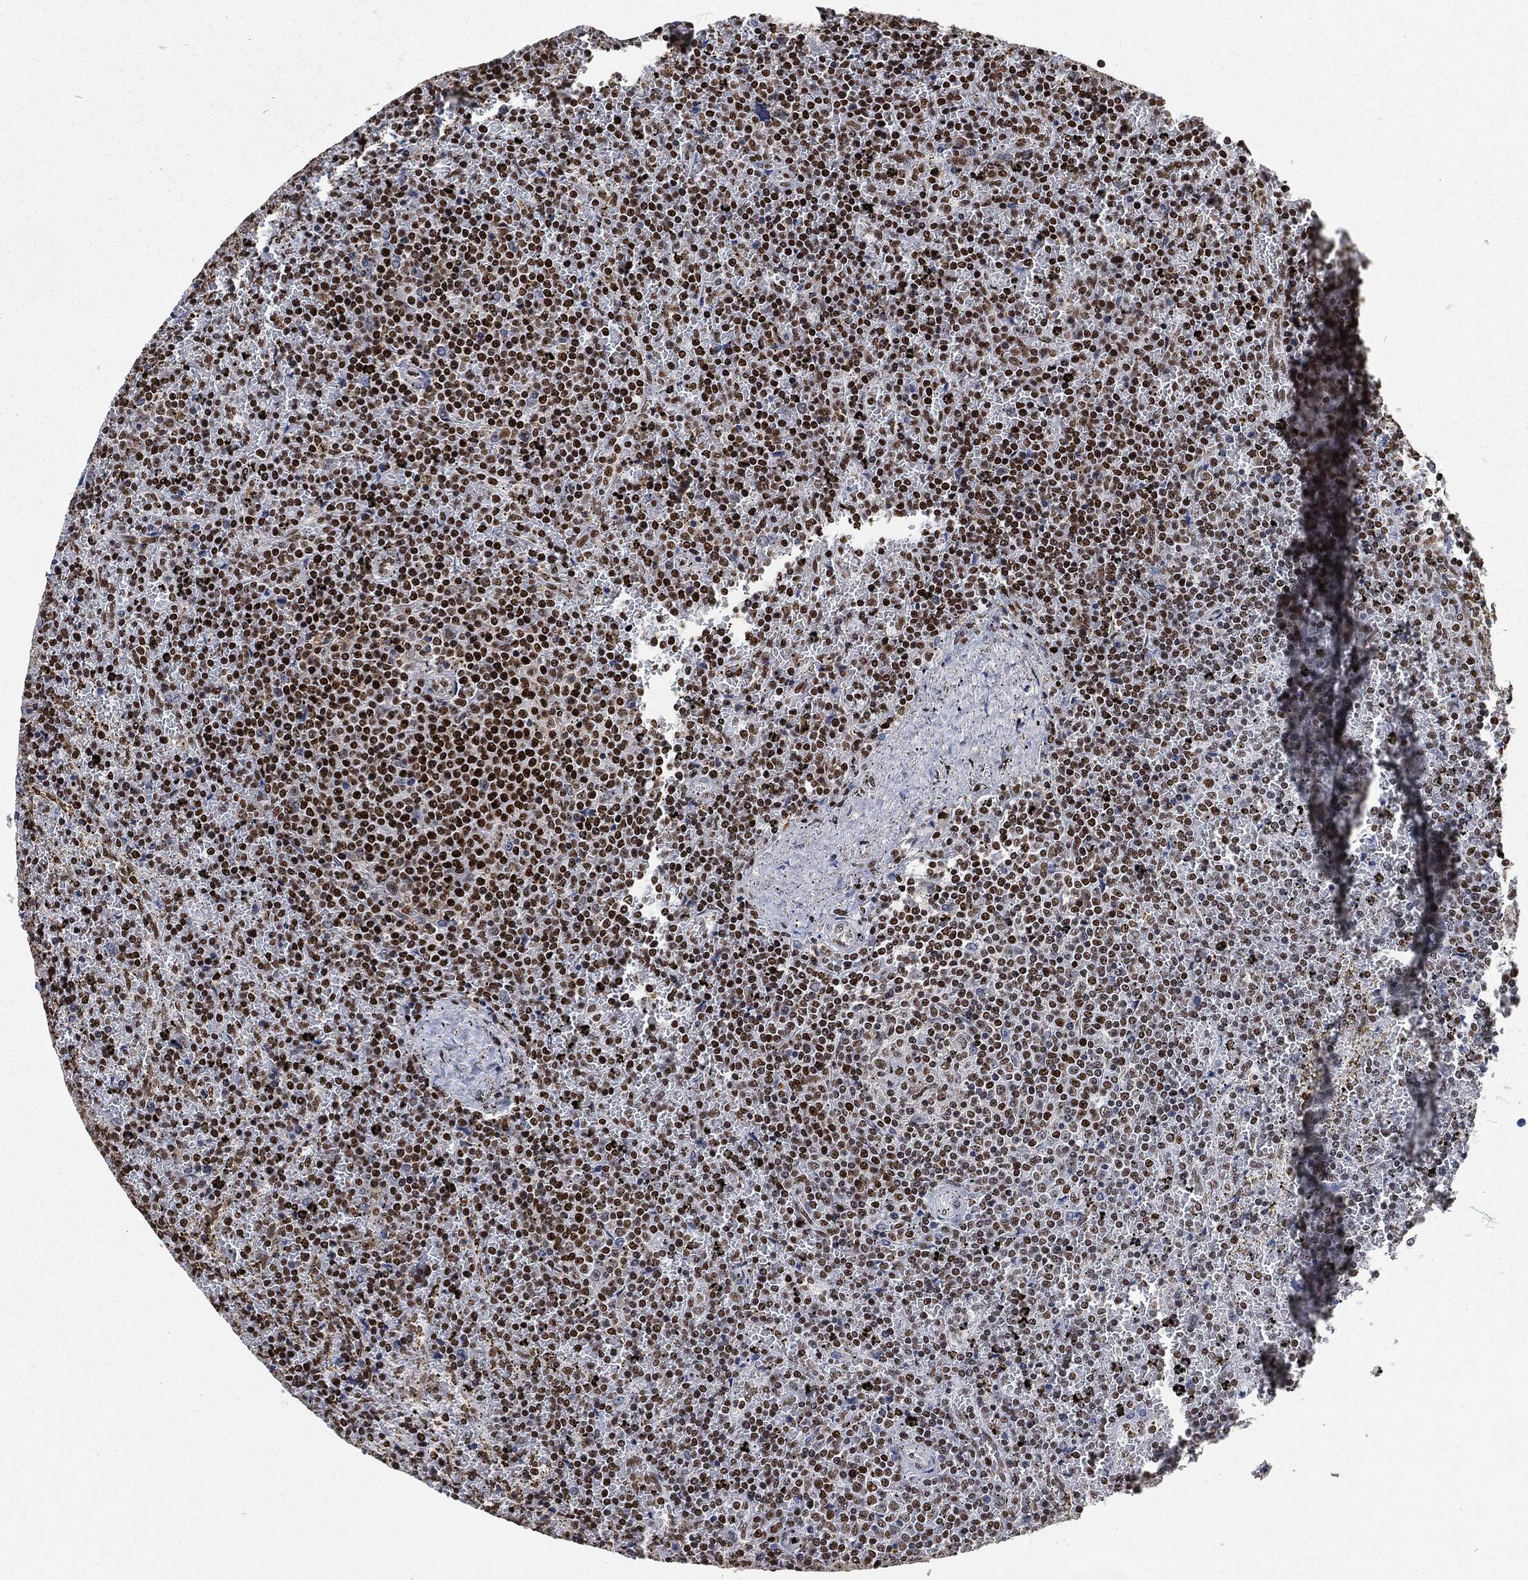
{"staining": {"intensity": "strong", "quantity": "25%-75%", "location": "nuclear"}, "tissue": "lymphoma", "cell_type": "Tumor cells", "image_type": "cancer", "snomed": [{"axis": "morphology", "description": "Malignant lymphoma, non-Hodgkin's type, Low grade"}, {"axis": "topography", "description": "Spleen"}], "caption": "IHC micrograph of human lymphoma stained for a protein (brown), which displays high levels of strong nuclear staining in about 25%-75% of tumor cells.", "gene": "DCPS", "patient": {"sex": "female", "age": 77}}